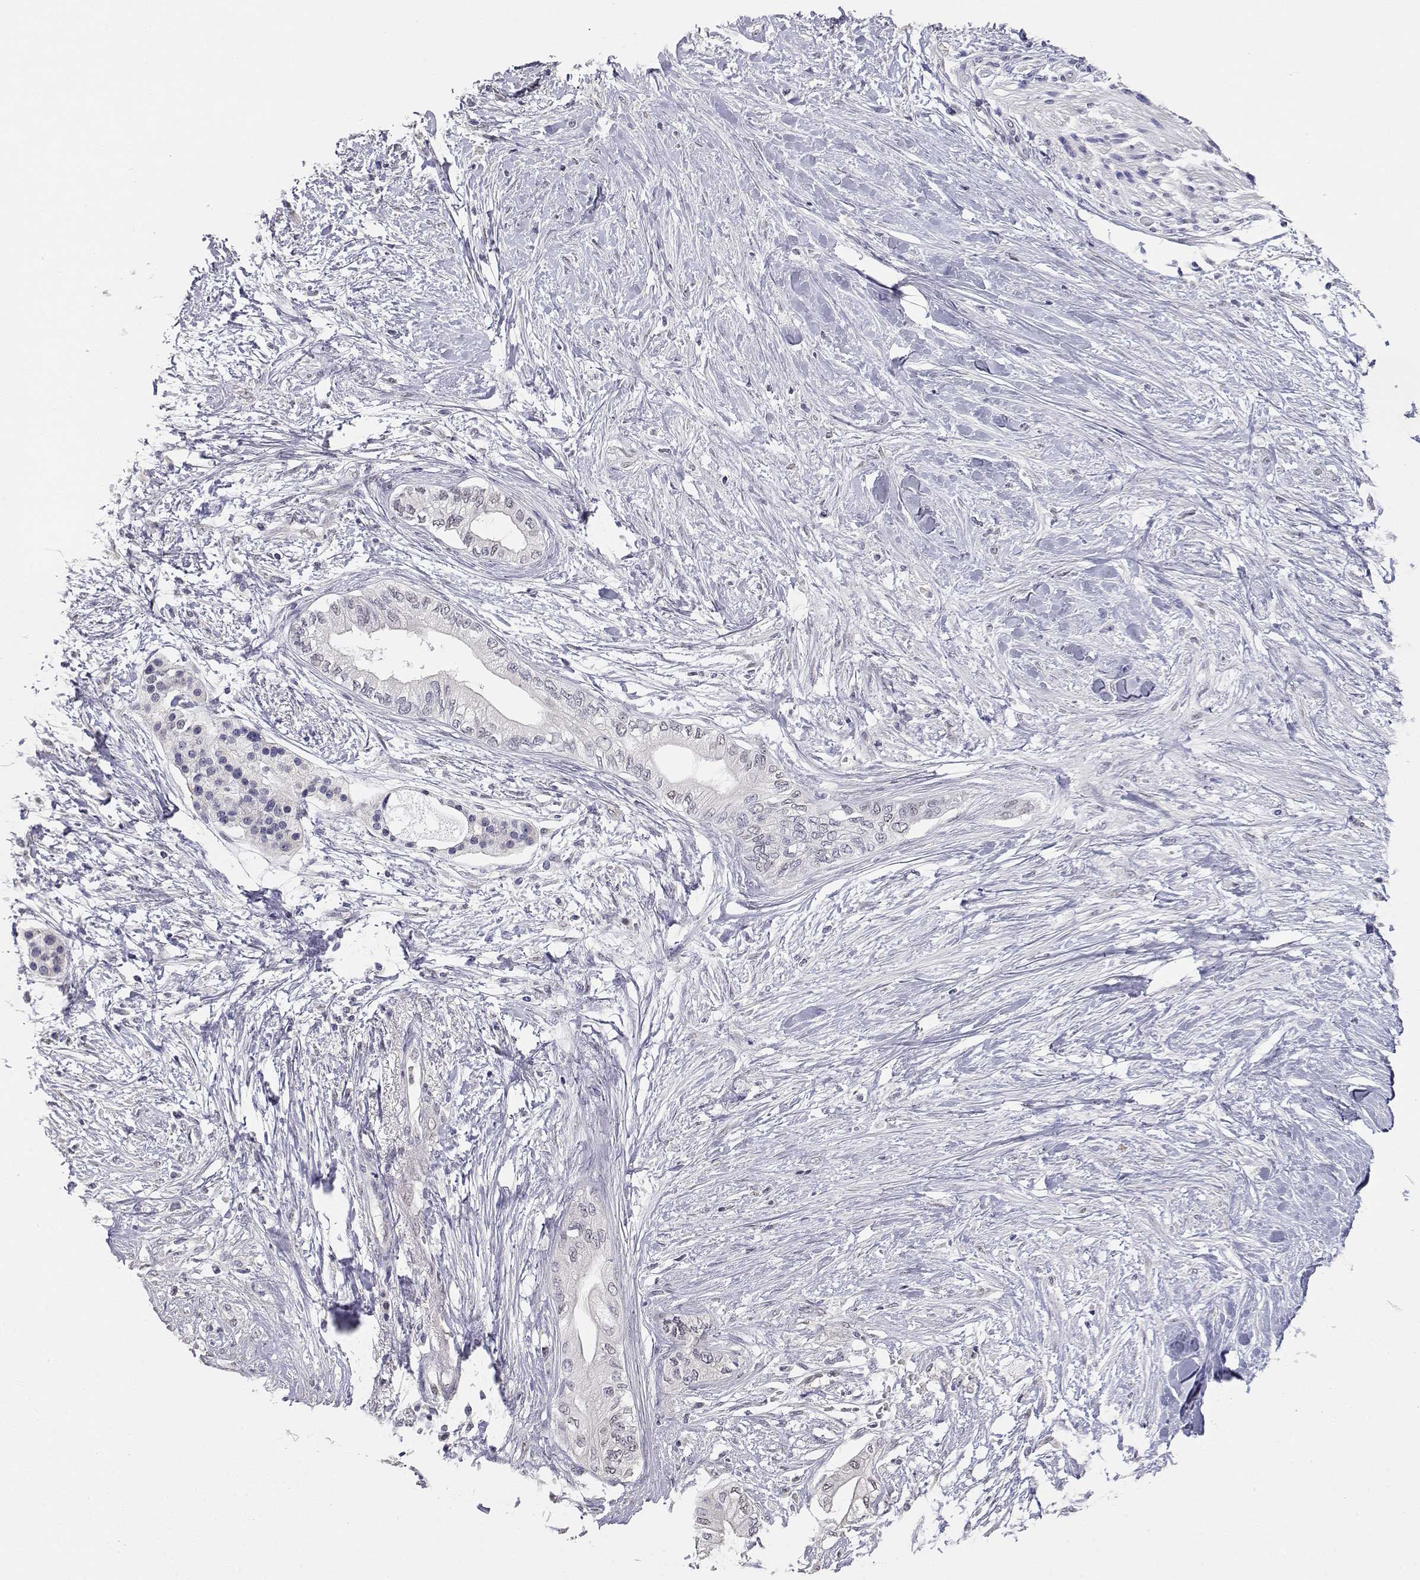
{"staining": {"intensity": "negative", "quantity": "none", "location": "none"}, "tissue": "pancreatic cancer", "cell_type": "Tumor cells", "image_type": "cancer", "snomed": [{"axis": "morphology", "description": "Normal tissue, NOS"}, {"axis": "morphology", "description": "Adenocarcinoma, NOS"}, {"axis": "topography", "description": "Pancreas"}, {"axis": "topography", "description": "Duodenum"}], "caption": "Immunohistochemistry histopathology image of neoplastic tissue: pancreatic cancer stained with DAB shows no significant protein positivity in tumor cells. (IHC, brightfield microscopy, high magnification).", "gene": "ADA", "patient": {"sex": "female", "age": 60}}